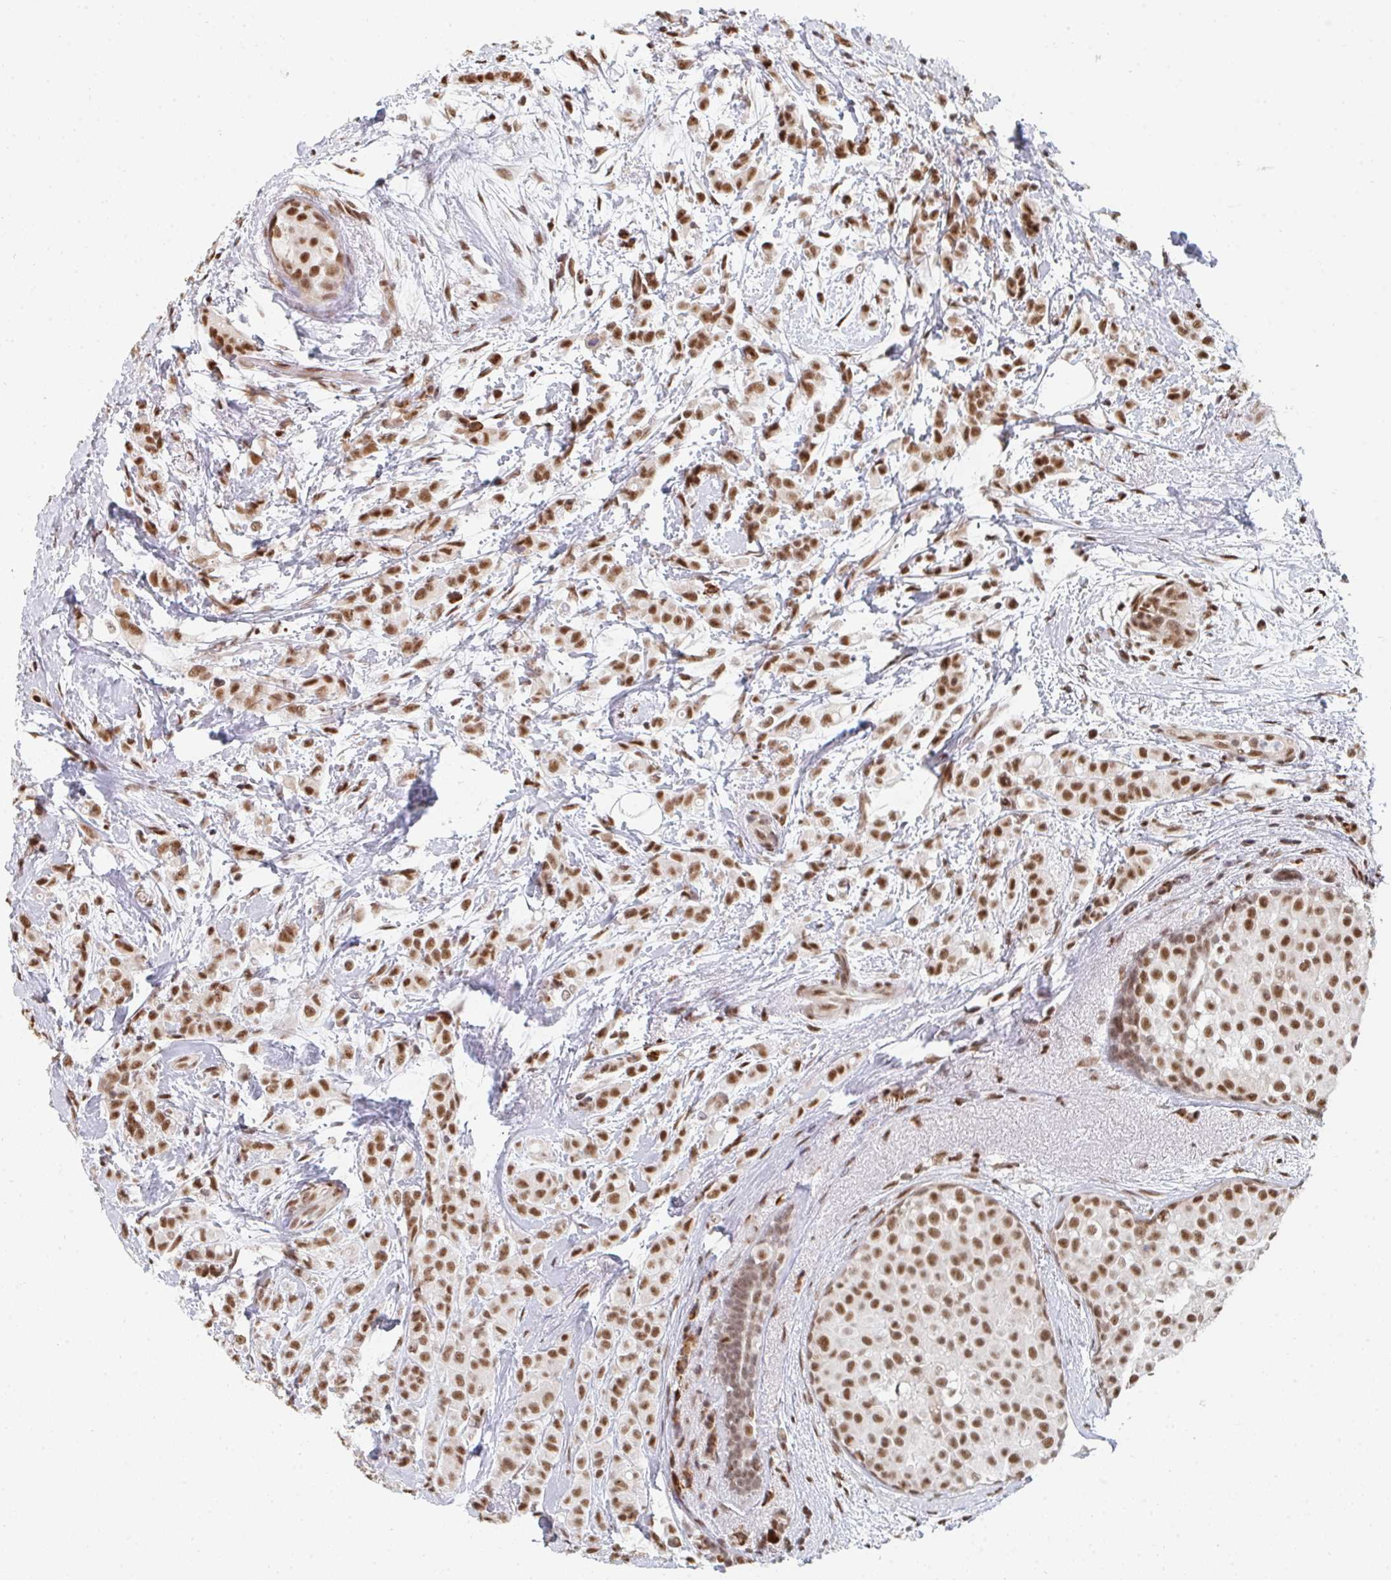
{"staining": {"intensity": "moderate", "quantity": ">75%", "location": "nuclear"}, "tissue": "breast cancer", "cell_type": "Tumor cells", "image_type": "cancer", "snomed": [{"axis": "morphology", "description": "Lobular carcinoma"}, {"axis": "topography", "description": "Breast"}], "caption": "This is an image of immunohistochemistry (IHC) staining of breast cancer (lobular carcinoma), which shows moderate expression in the nuclear of tumor cells.", "gene": "MBNL1", "patient": {"sex": "female", "age": 68}}